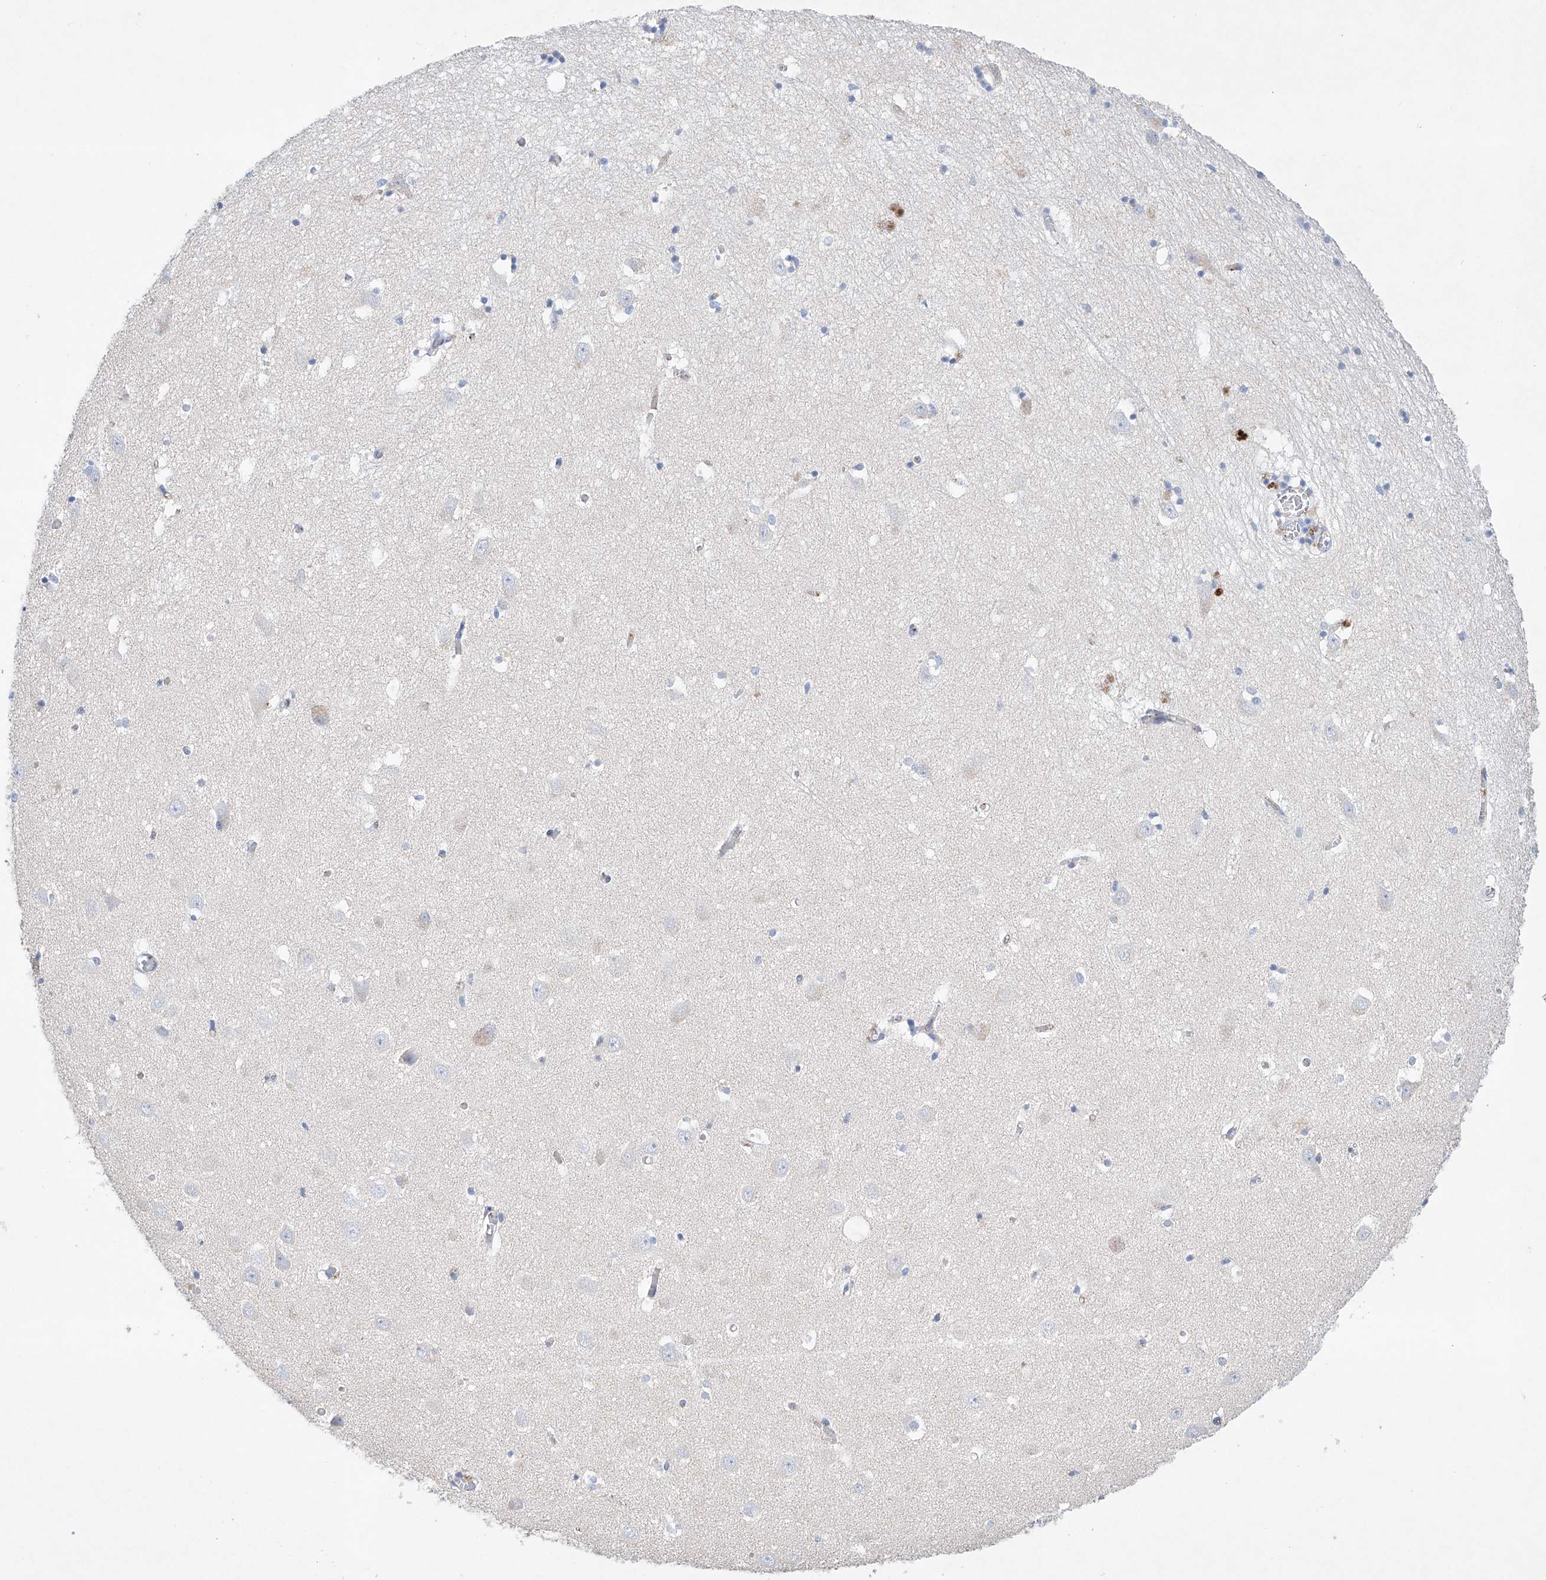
{"staining": {"intensity": "negative", "quantity": "none", "location": "none"}, "tissue": "hippocampus", "cell_type": "Glial cells", "image_type": "normal", "snomed": [{"axis": "morphology", "description": "Normal tissue, NOS"}, {"axis": "topography", "description": "Hippocampus"}], "caption": "This is an immunohistochemistry image of normal human hippocampus. There is no expression in glial cells.", "gene": "ETV7", "patient": {"sex": "female", "age": 64}}